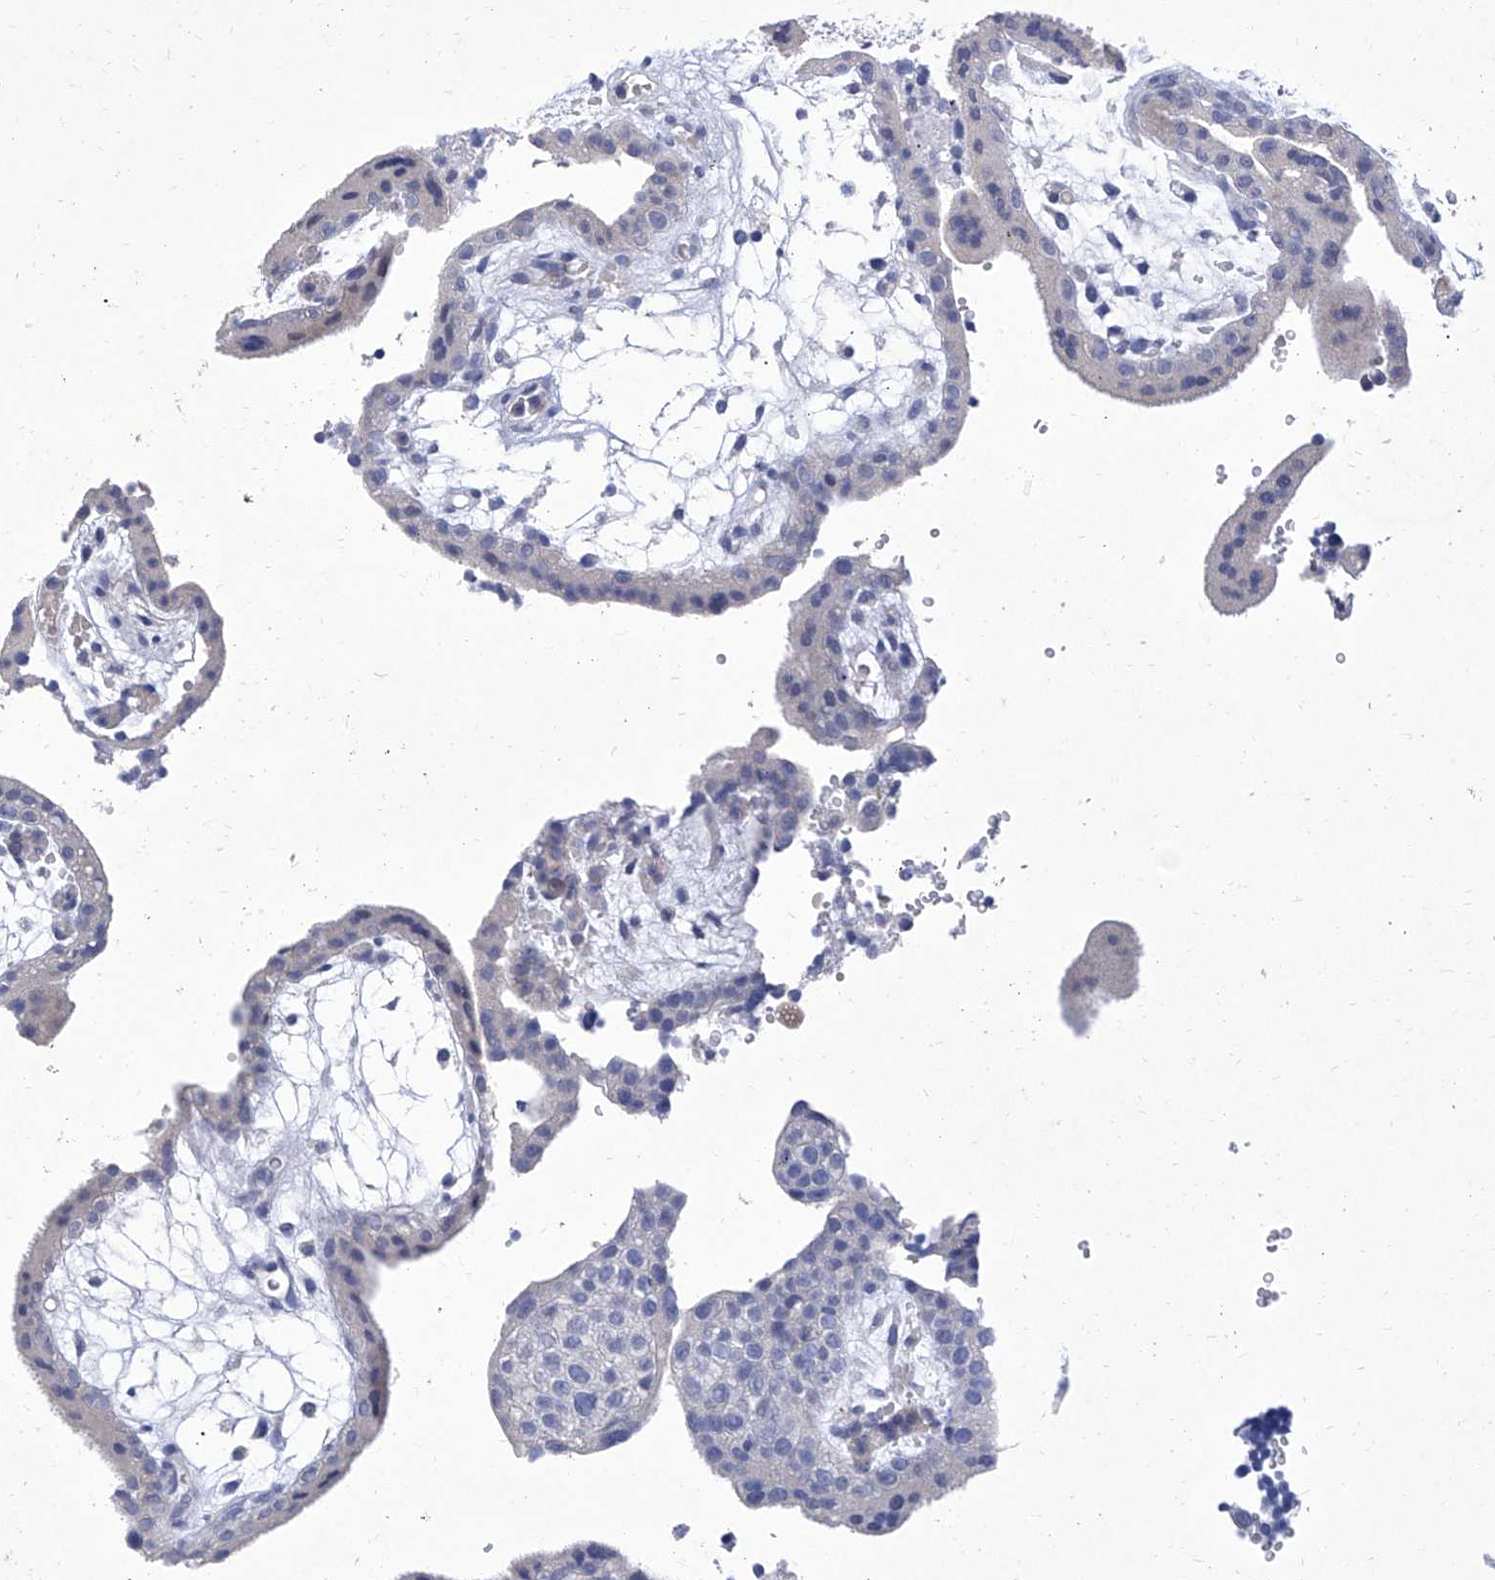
{"staining": {"intensity": "negative", "quantity": "none", "location": "none"}, "tissue": "placenta", "cell_type": "Decidual cells", "image_type": "normal", "snomed": [{"axis": "morphology", "description": "Normal tissue, NOS"}, {"axis": "topography", "description": "Placenta"}], "caption": "DAB (3,3'-diaminobenzidine) immunohistochemical staining of benign human placenta displays no significant positivity in decidual cells. (DAB (3,3'-diaminobenzidine) immunohistochemistry (IHC) with hematoxylin counter stain).", "gene": "IFNL2", "patient": {"sex": "female", "age": 18}}